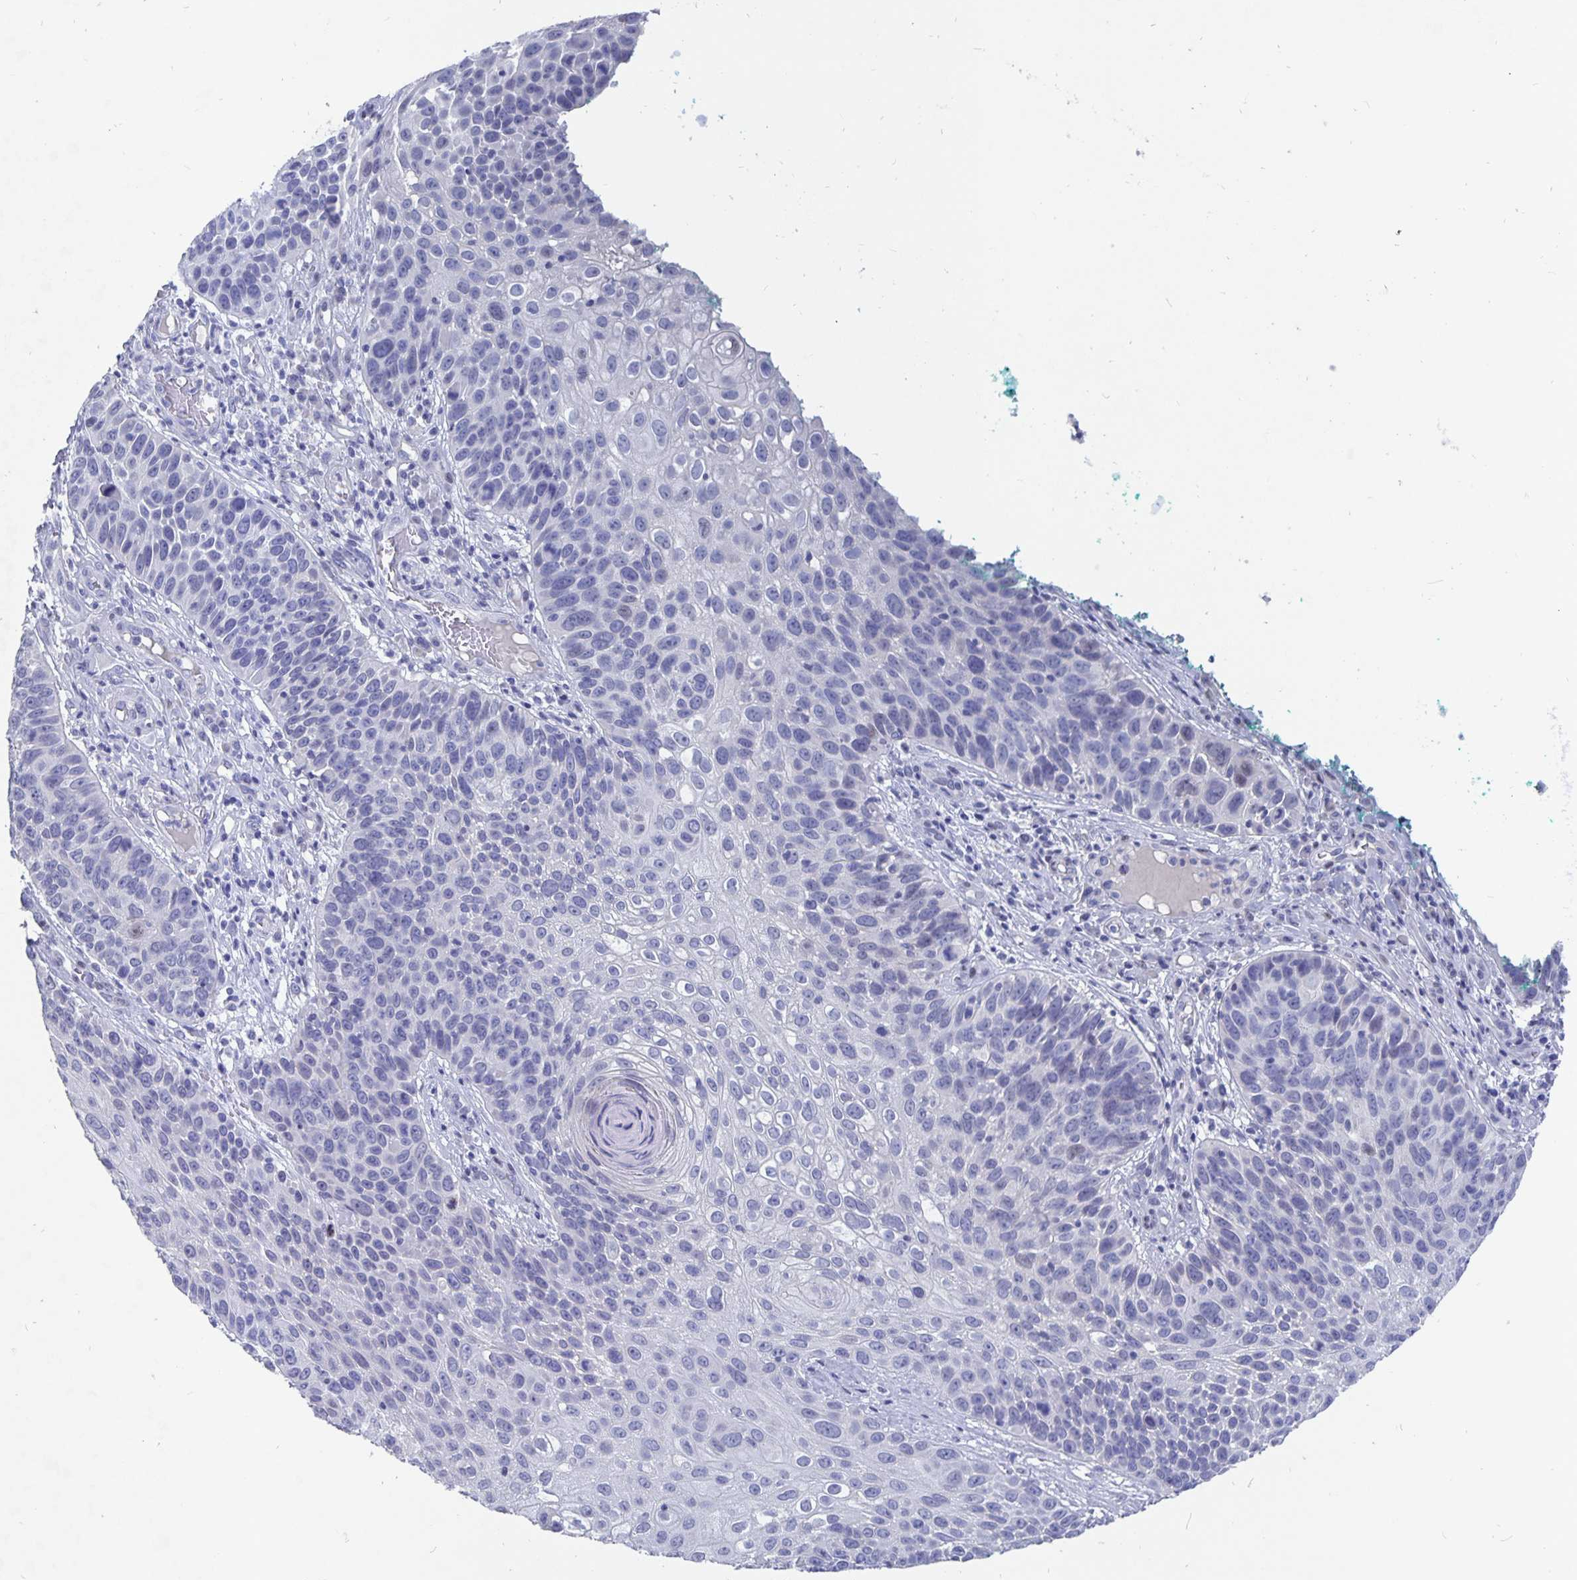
{"staining": {"intensity": "negative", "quantity": "none", "location": "none"}, "tissue": "skin cancer", "cell_type": "Tumor cells", "image_type": "cancer", "snomed": [{"axis": "morphology", "description": "Squamous cell carcinoma, NOS"}, {"axis": "topography", "description": "Skin"}], "caption": "This is an immunohistochemistry photomicrograph of skin cancer (squamous cell carcinoma). There is no staining in tumor cells.", "gene": "SMOC1", "patient": {"sex": "male", "age": 92}}